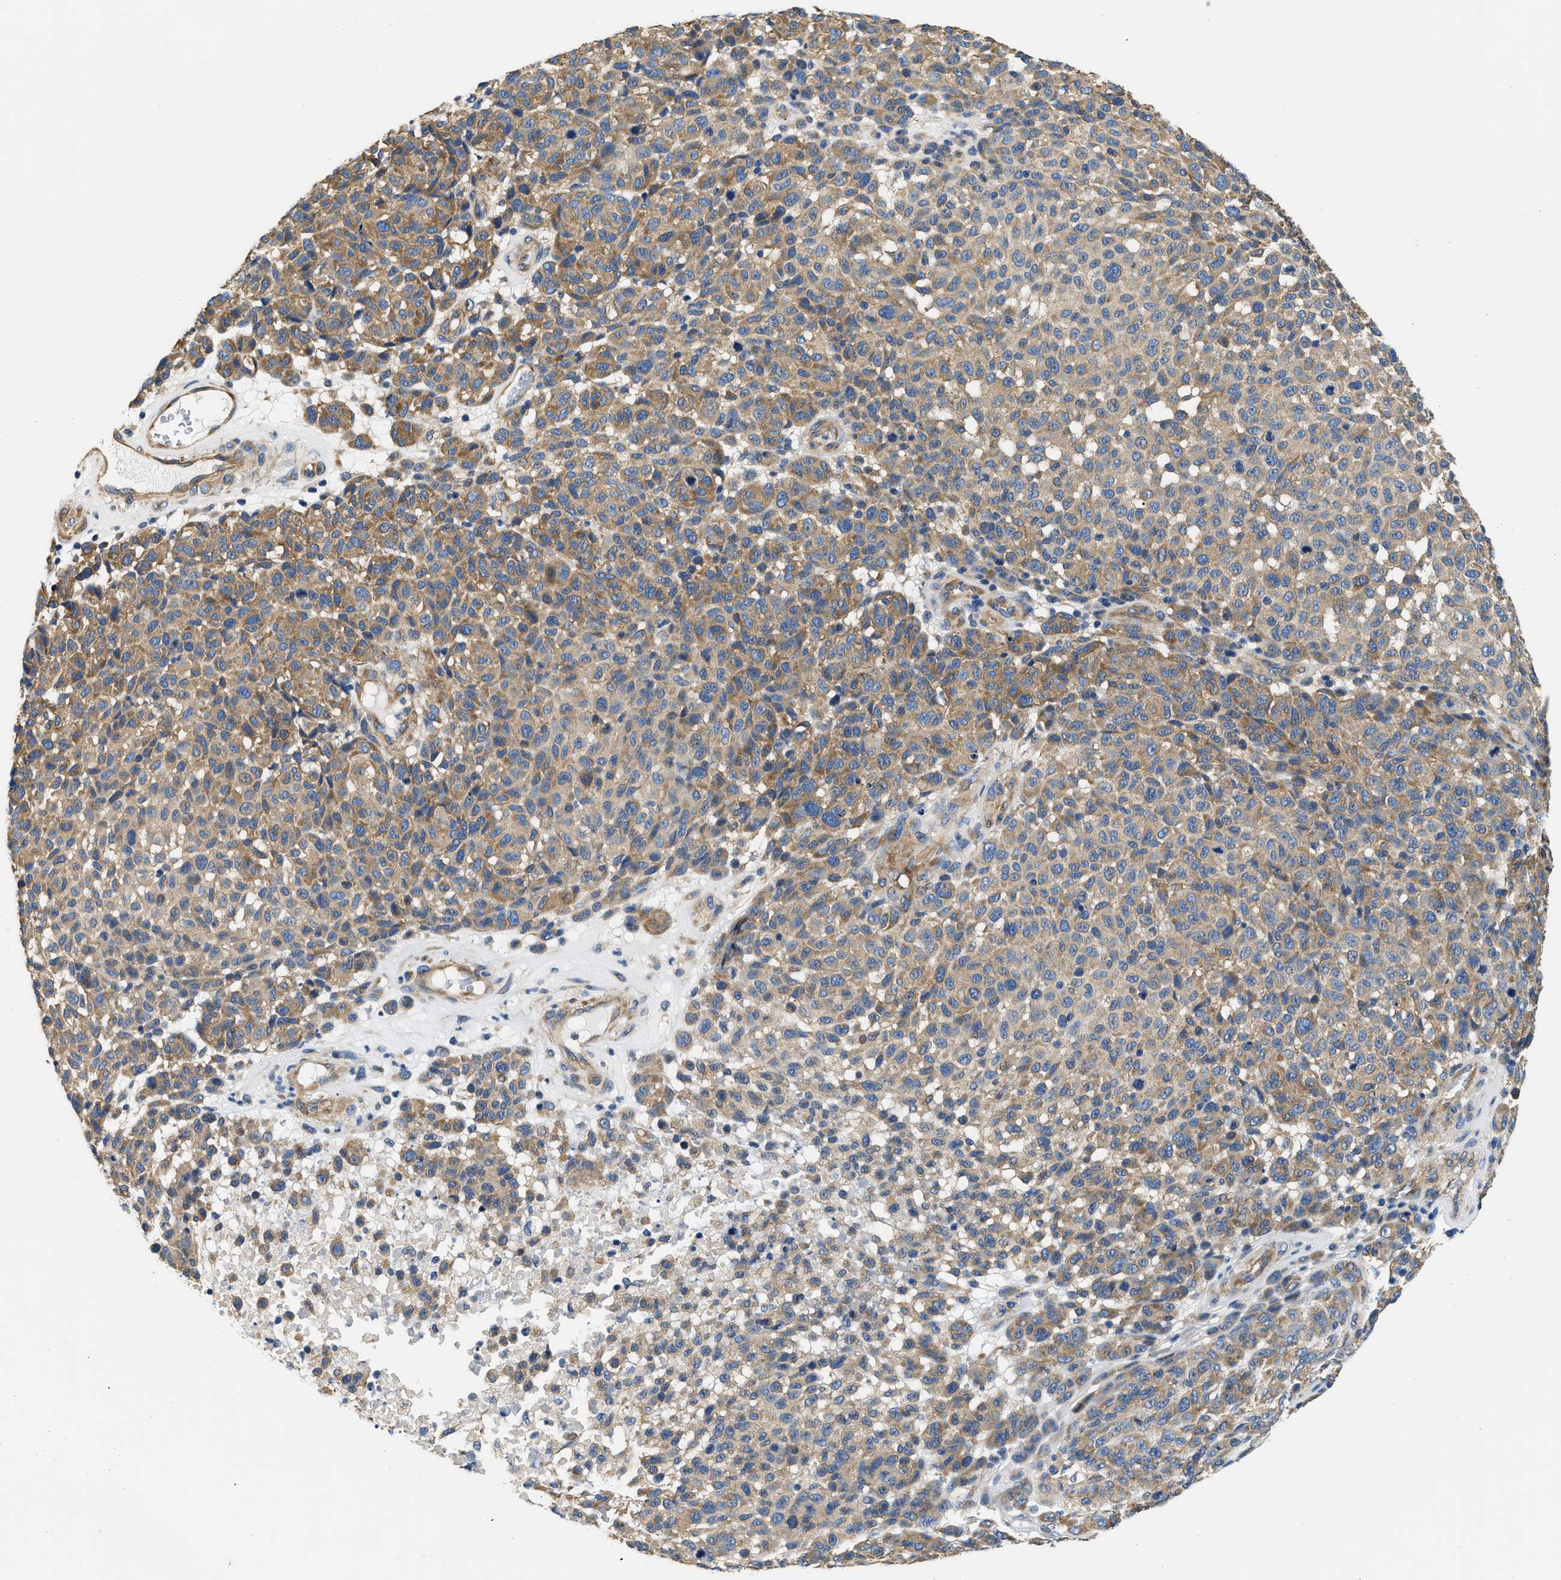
{"staining": {"intensity": "moderate", "quantity": ">75%", "location": "cytoplasmic/membranous"}, "tissue": "melanoma", "cell_type": "Tumor cells", "image_type": "cancer", "snomed": [{"axis": "morphology", "description": "Malignant melanoma, NOS"}, {"axis": "topography", "description": "Skin"}], "caption": "Tumor cells display moderate cytoplasmic/membranous staining in about >75% of cells in malignant melanoma.", "gene": "CSDE1", "patient": {"sex": "male", "age": 59}}